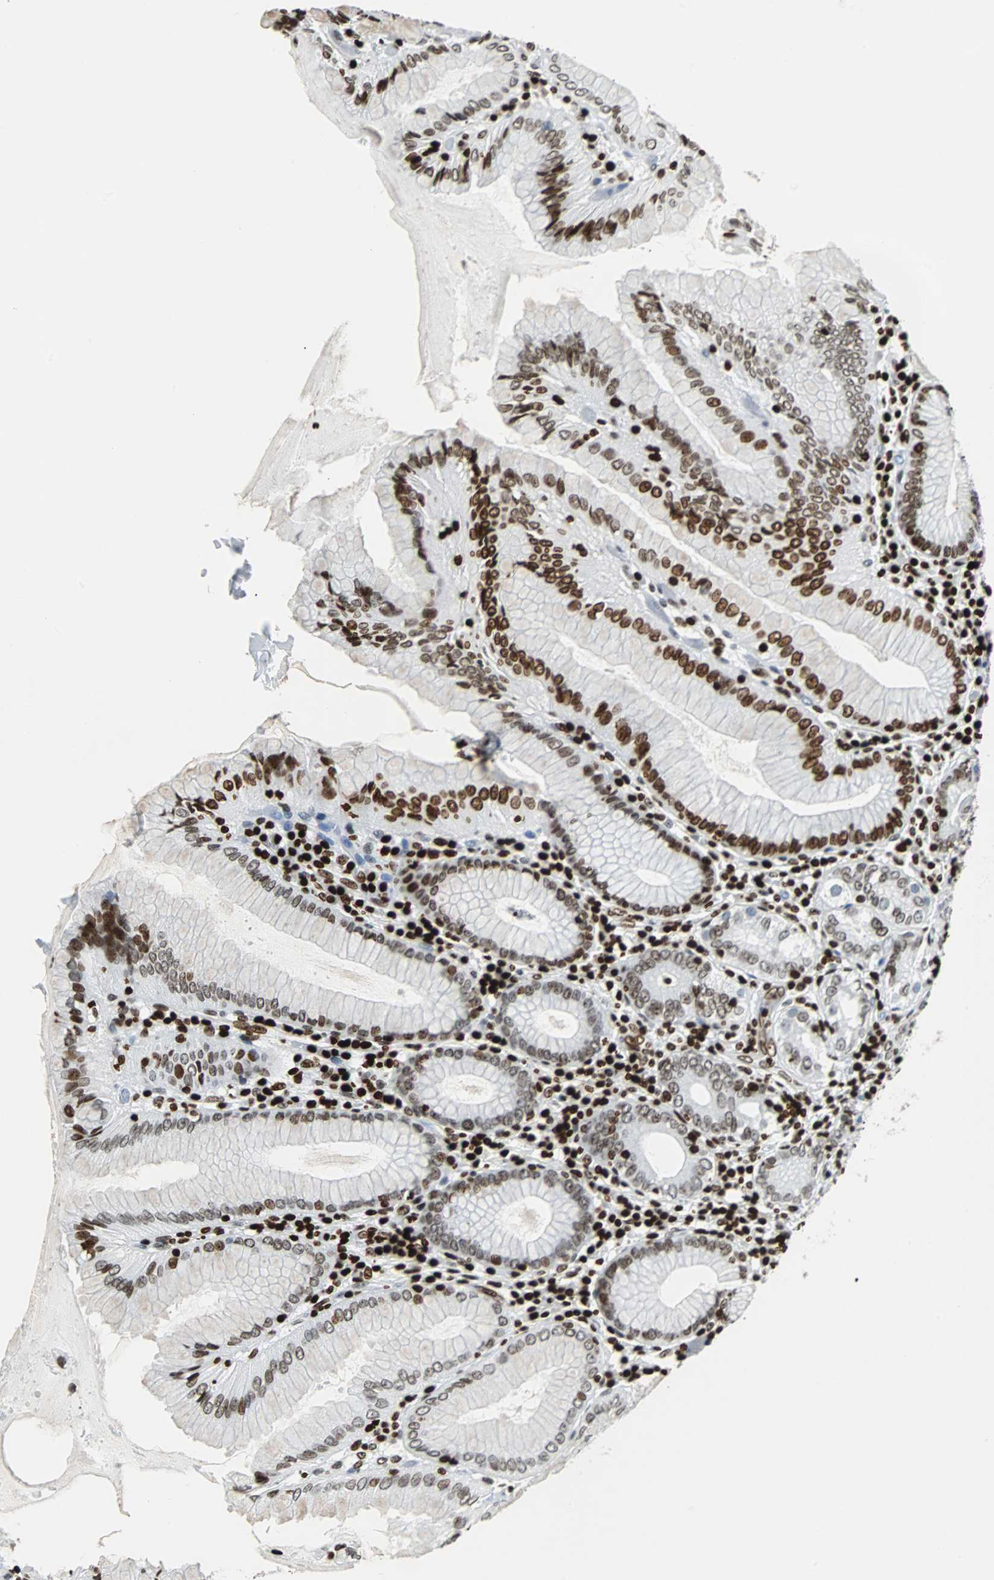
{"staining": {"intensity": "moderate", "quantity": "25%-75%", "location": "cytoplasmic/membranous,nuclear"}, "tissue": "stomach", "cell_type": "Glandular cells", "image_type": "normal", "snomed": [{"axis": "morphology", "description": "Normal tissue, NOS"}, {"axis": "topography", "description": "Stomach, lower"}], "caption": "Moderate cytoplasmic/membranous,nuclear staining is identified in approximately 25%-75% of glandular cells in unremarkable stomach.", "gene": "ZNF131", "patient": {"sex": "female", "age": 76}}